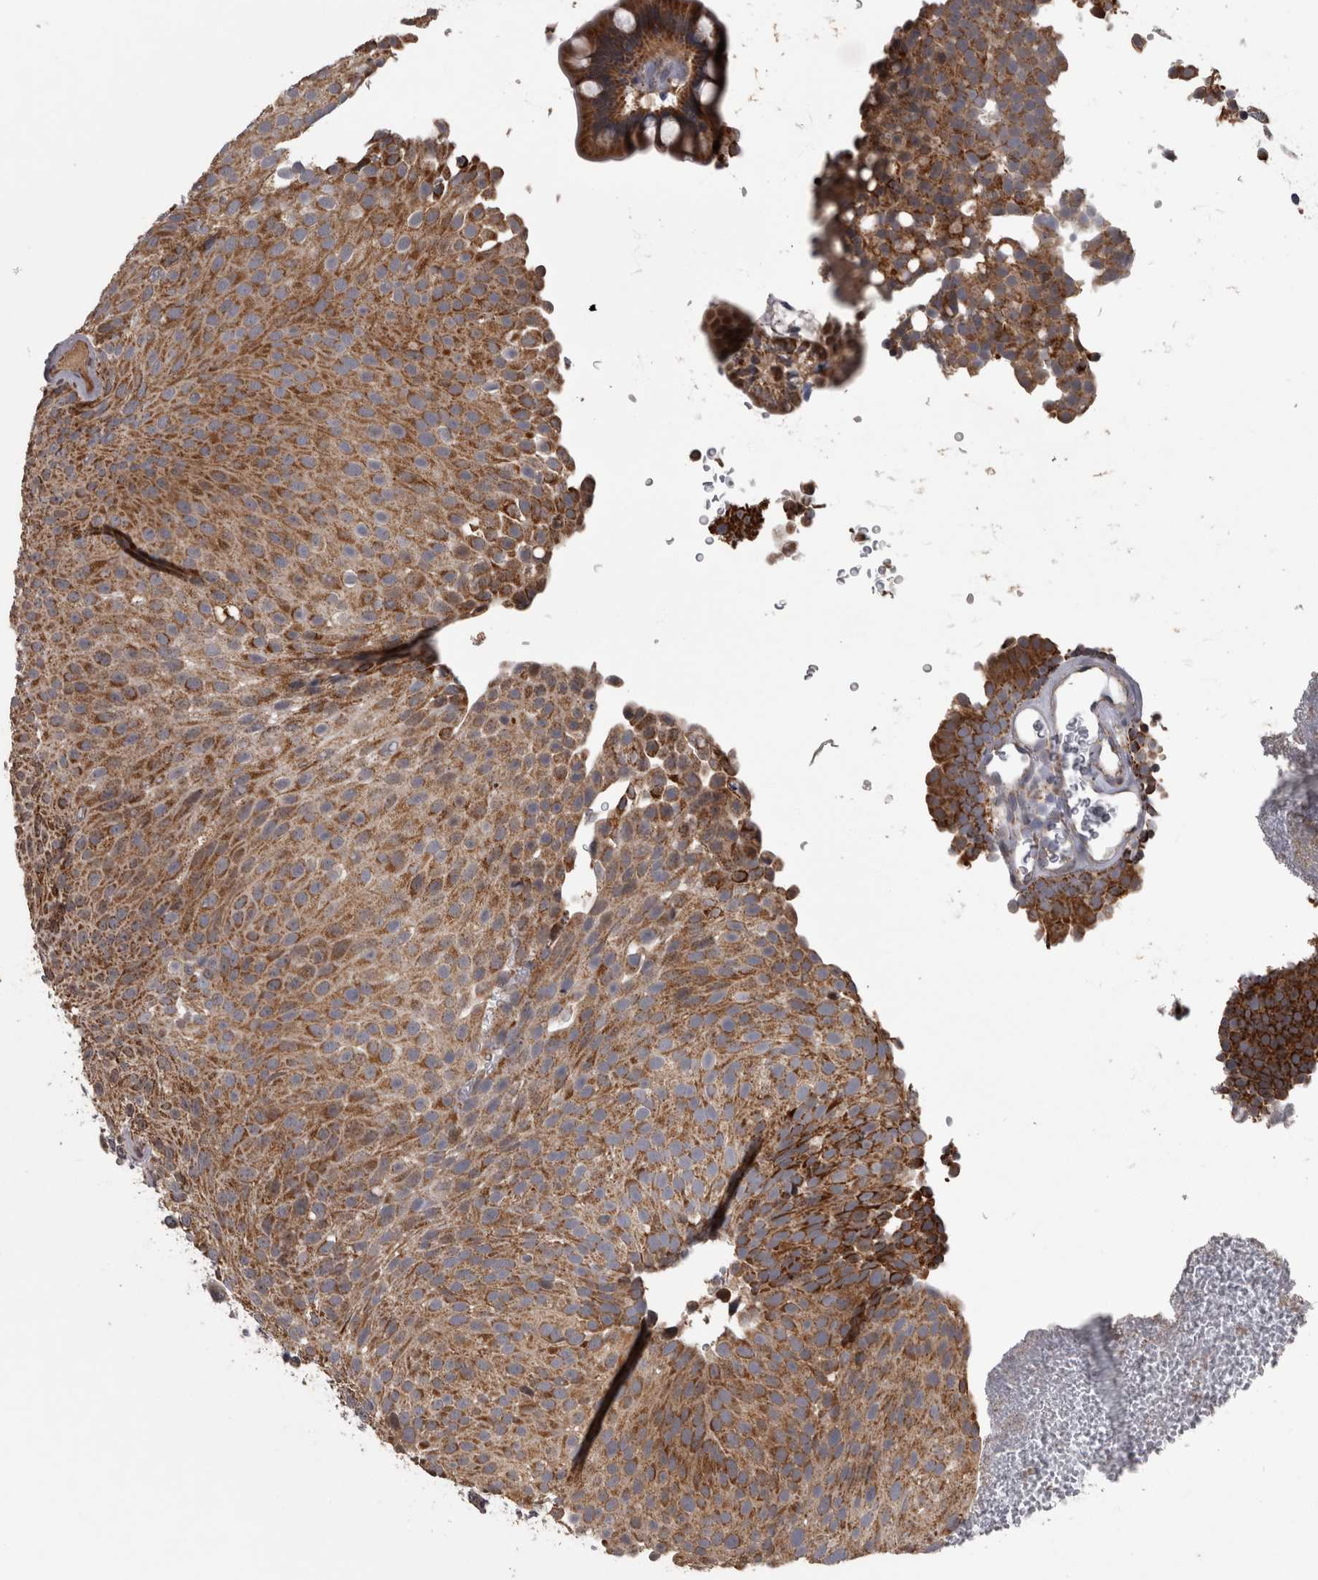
{"staining": {"intensity": "moderate", "quantity": ">75%", "location": "cytoplasmic/membranous"}, "tissue": "urothelial cancer", "cell_type": "Tumor cells", "image_type": "cancer", "snomed": [{"axis": "morphology", "description": "Urothelial carcinoma, Low grade"}, {"axis": "topography", "description": "Urinary bladder"}], "caption": "Urothelial cancer stained with a protein marker shows moderate staining in tumor cells.", "gene": "DBT", "patient": {"sex": "male", "age": 78}}